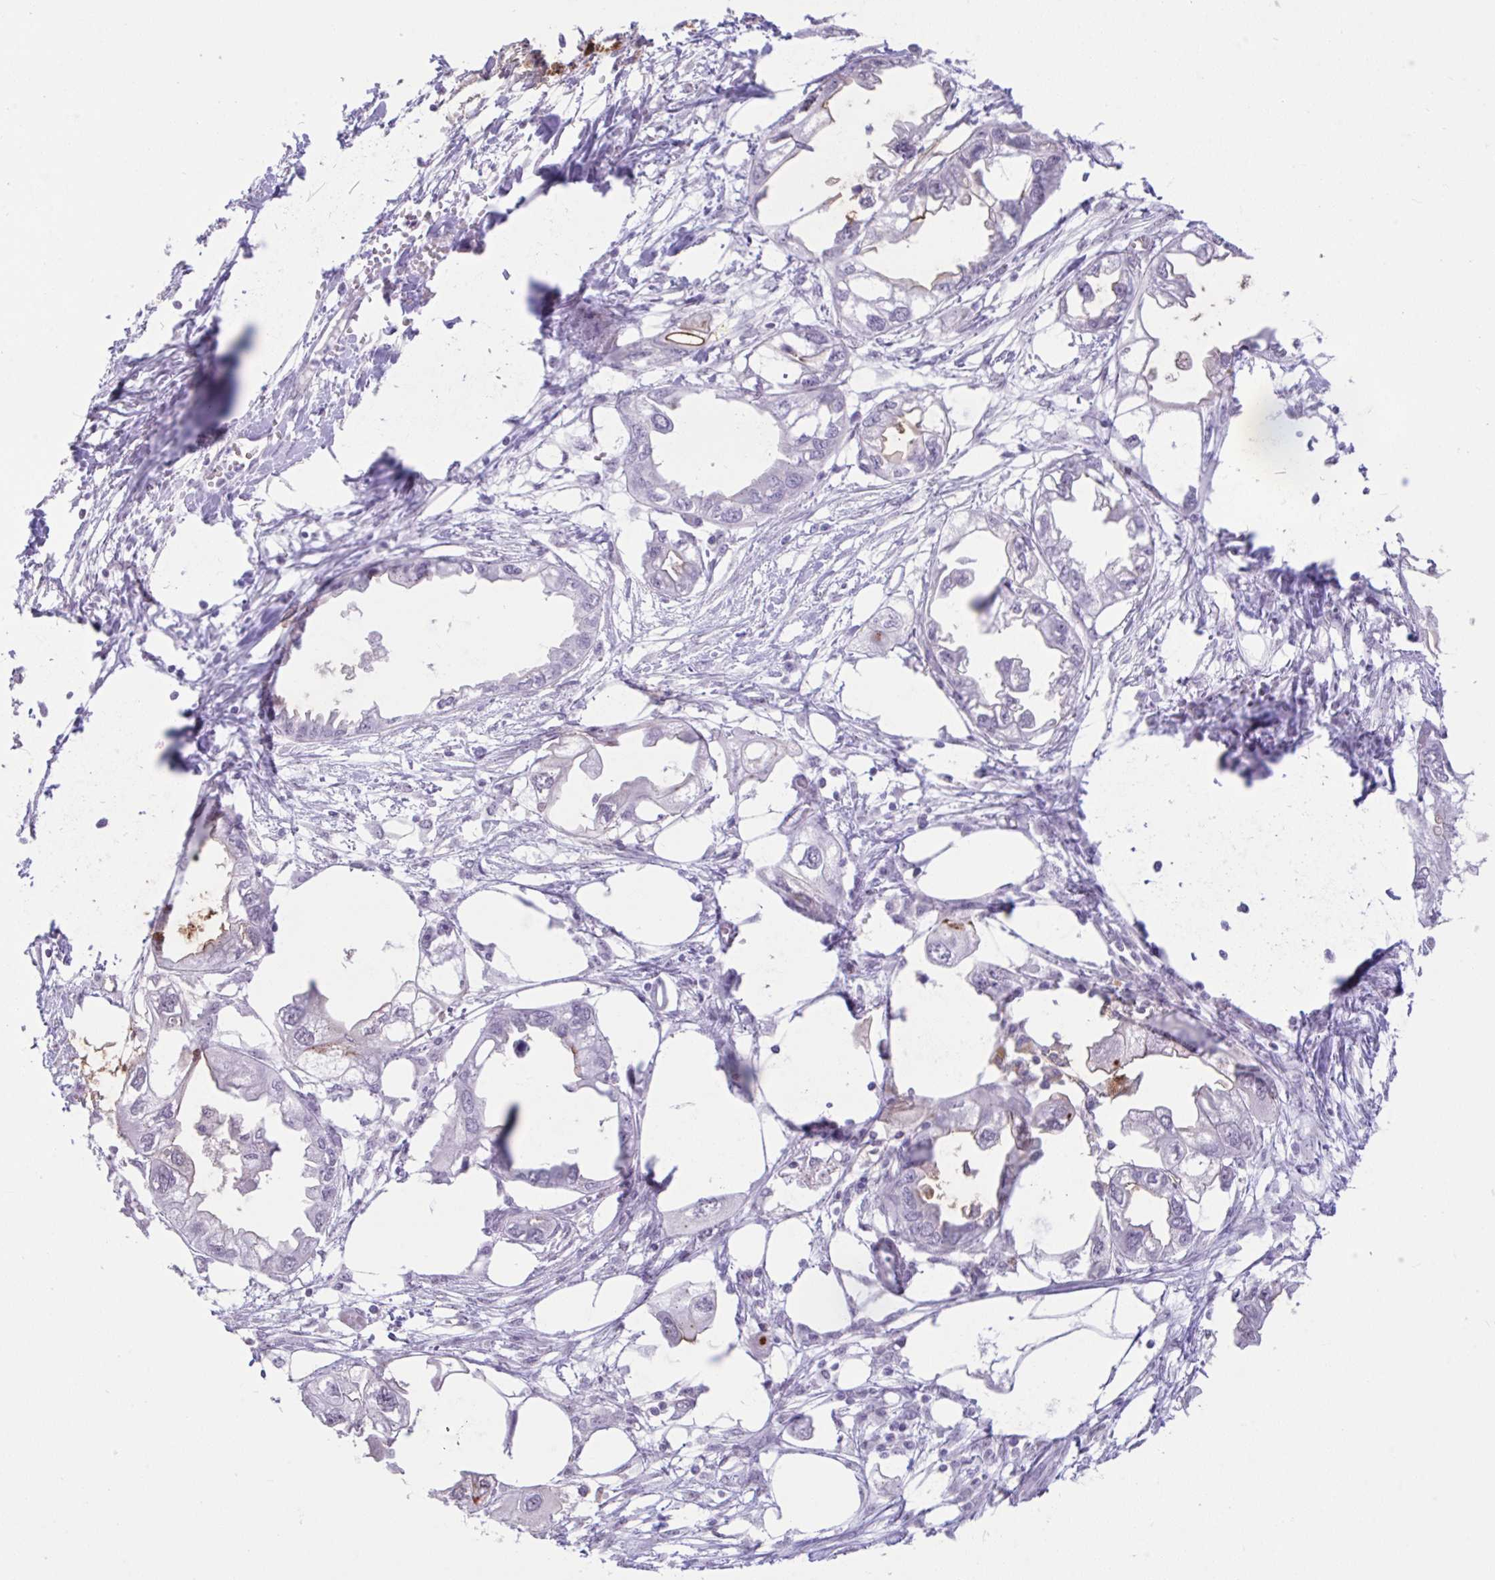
{"staining": {"intensity": "moderate", "quantity": "<25%", "location": "cytoplasmic/membranous"}, "tissue": "endometrial cancer", "cell_type": "Tumor cells", "image_type": "cancer", "snomed": [{"axis": "morphology", "description": "Adenocarcinoma, NOS"}, {"axis": "morphology", "description": "Adenocarcinoma, metastatic, NOS"}, {"axis": "topography", "description": "Adipose tissue"}, {"axis": "topography", "description": "Endometrium"}], "caption": "Endometrial cancer (adenocarcinoma) tissue demonstrates moderate cytoplasmic/membranous staining in approximately <25% of tumor cells, visualized by immunohistochemistry.", "gene": "REEP1", "patient": {"sex": "female", "age": 67}}